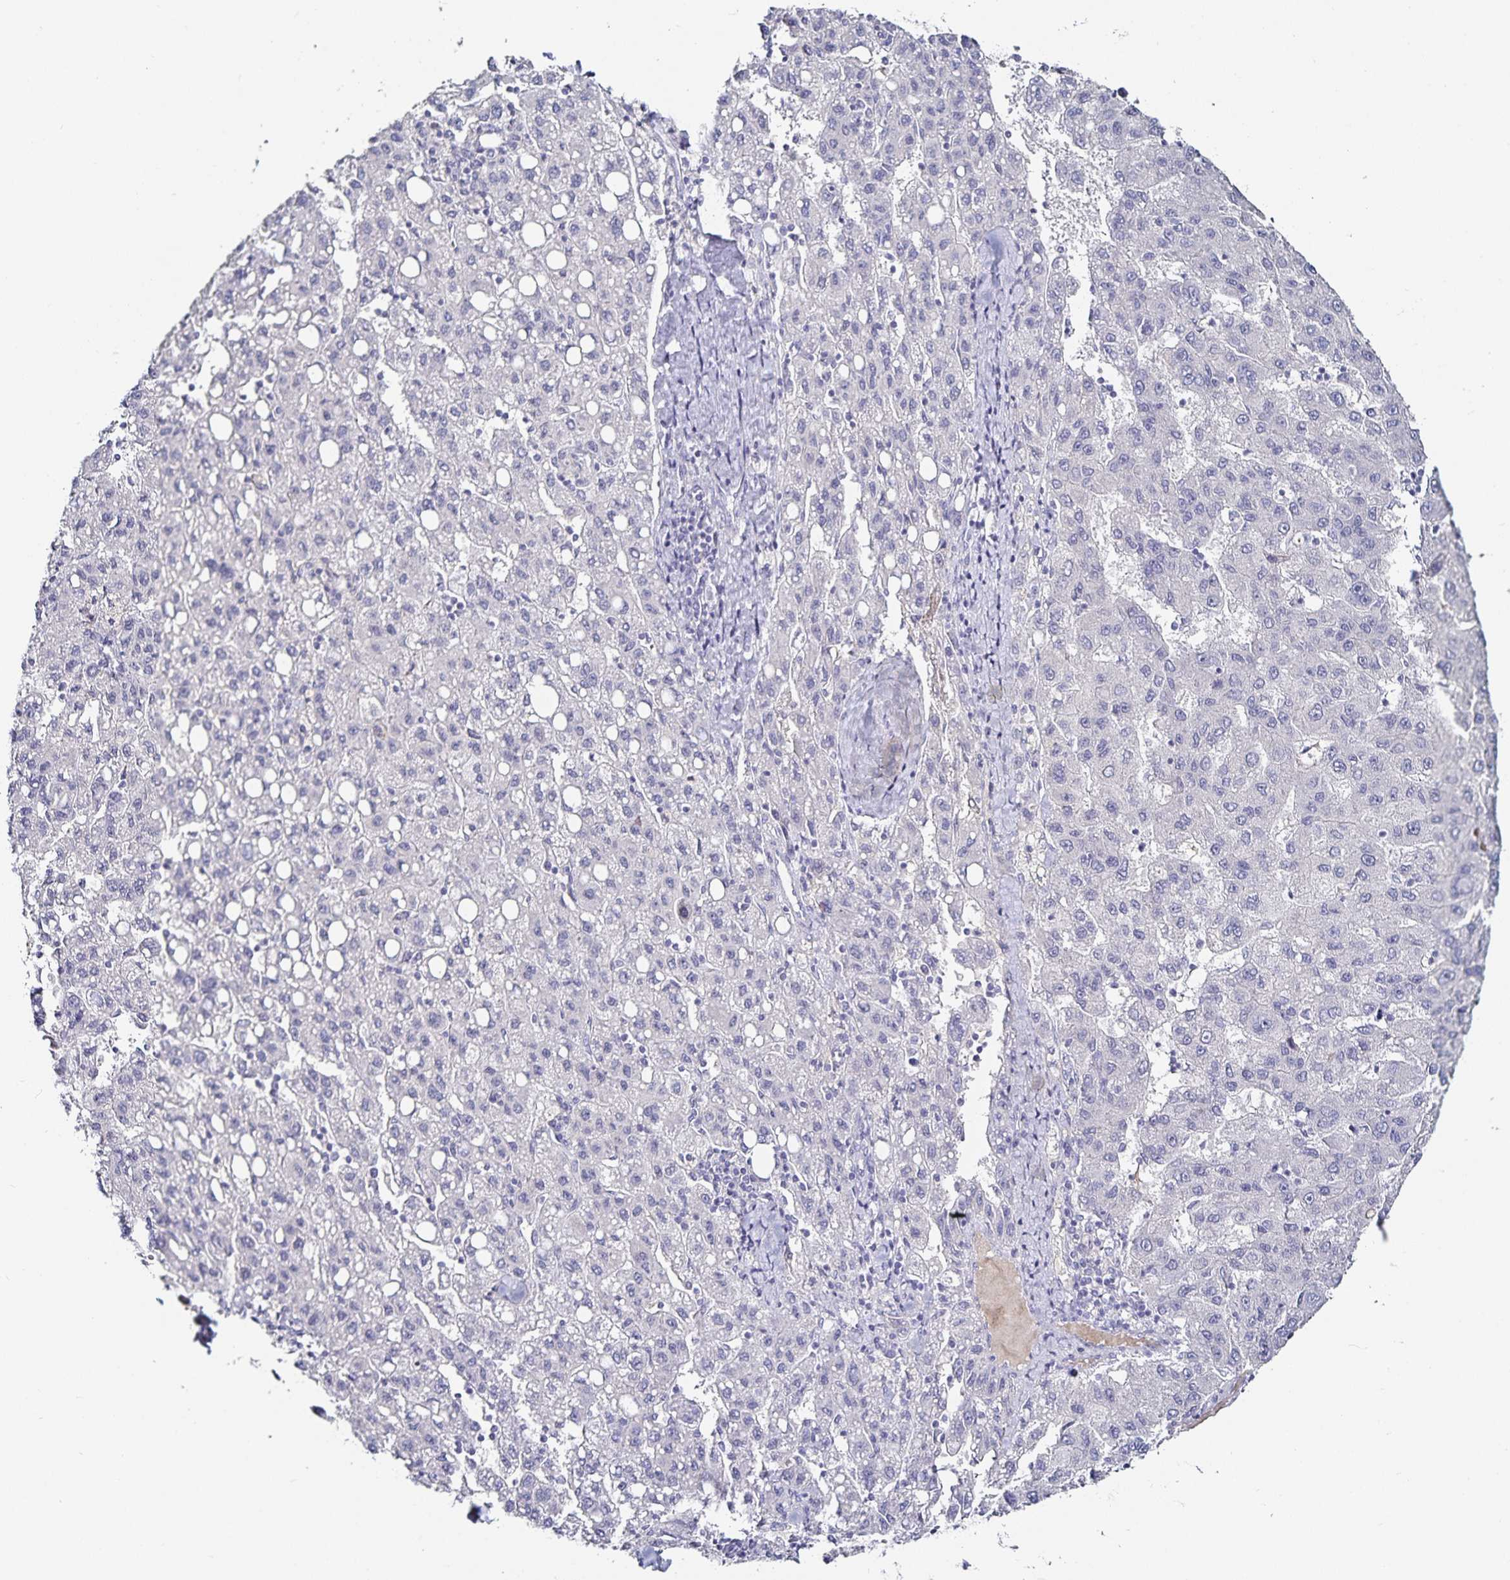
{"staining": {"intensity": "negative", "quantity": "none", "location": "none"}, "tissue": "liver cancer", "cell_type": "Tumor cells", "image_type": "cancer", "snomed": [{"axis": "morphology", "description": "Carcinoma, Hepatocellular, NOS"}, {"axis": "topography", "description": "Liver"}], "caption": "An image of human liver cancer (hepatocellular carcinoma) is negative for staining in tumor cells. (Stains: DAB immunohistochemistry (IHC) with hematoxylin counter stain, Microscopy: brightfield microscopy at high magnification).", "gene": "TTR", "patient": {"sex": "female", "age": 82}}